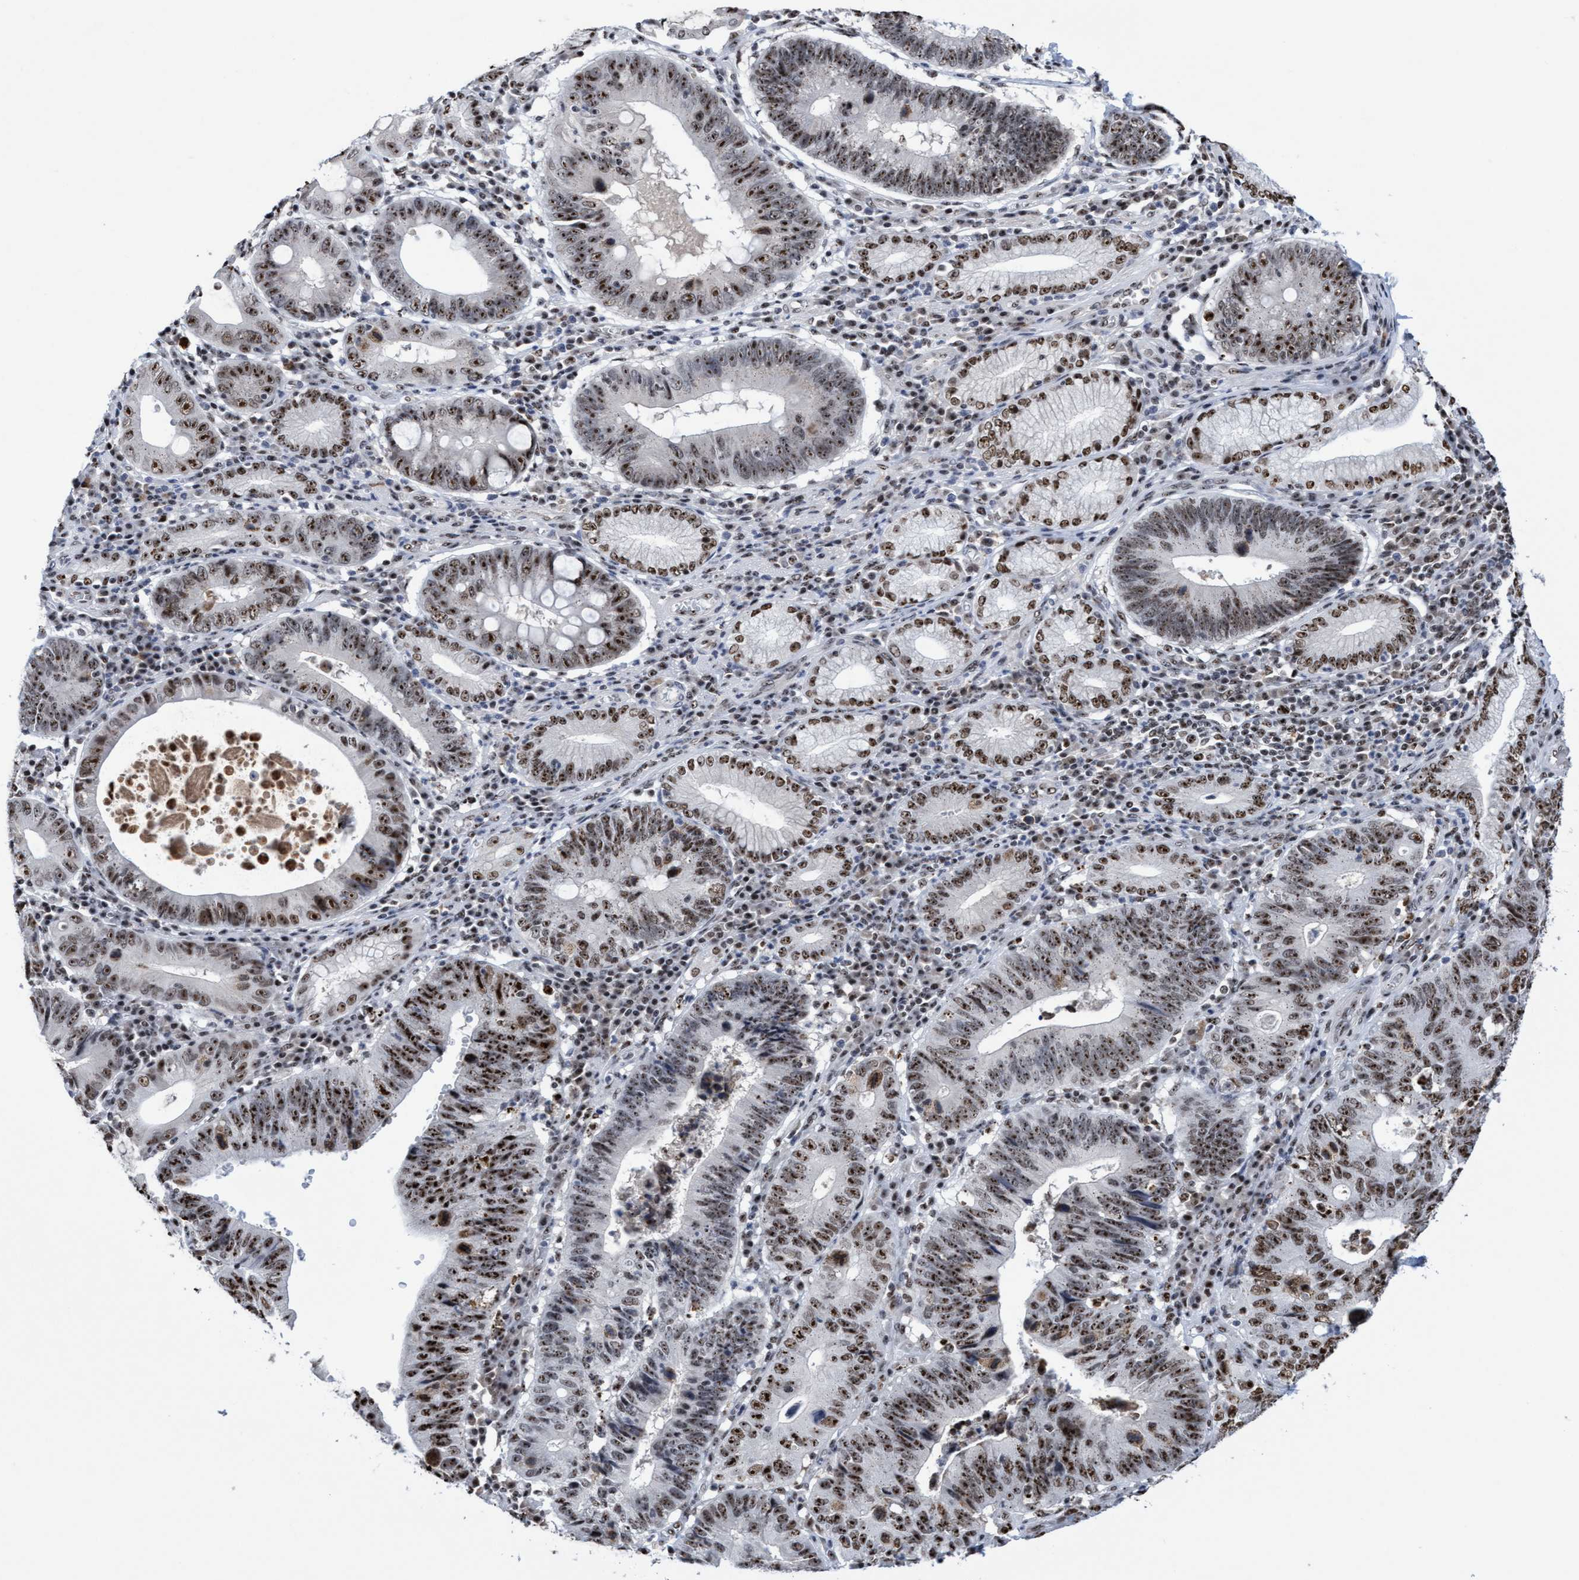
{"staining": {"intensity": "strong", "quantity": ">75%", "location": "nuclear"}, "tissue": "stomach cancer", "cell_type": "Tumor cells", "image_type": "cancer", "snomed": [{"axis": "morphology", "description": "Adenocarcinoma, NOS"}, {"axis": "topography", "description": "Stomach"}], "caption": "High-power microscopy captured an immunohistochemistry photomicrograph of stomach cancer, revealing strong nuclear positivity in about >75% of tumor cells.", "gene": "EFCAB10", "patient": {"sex": "male", "age": 59}}